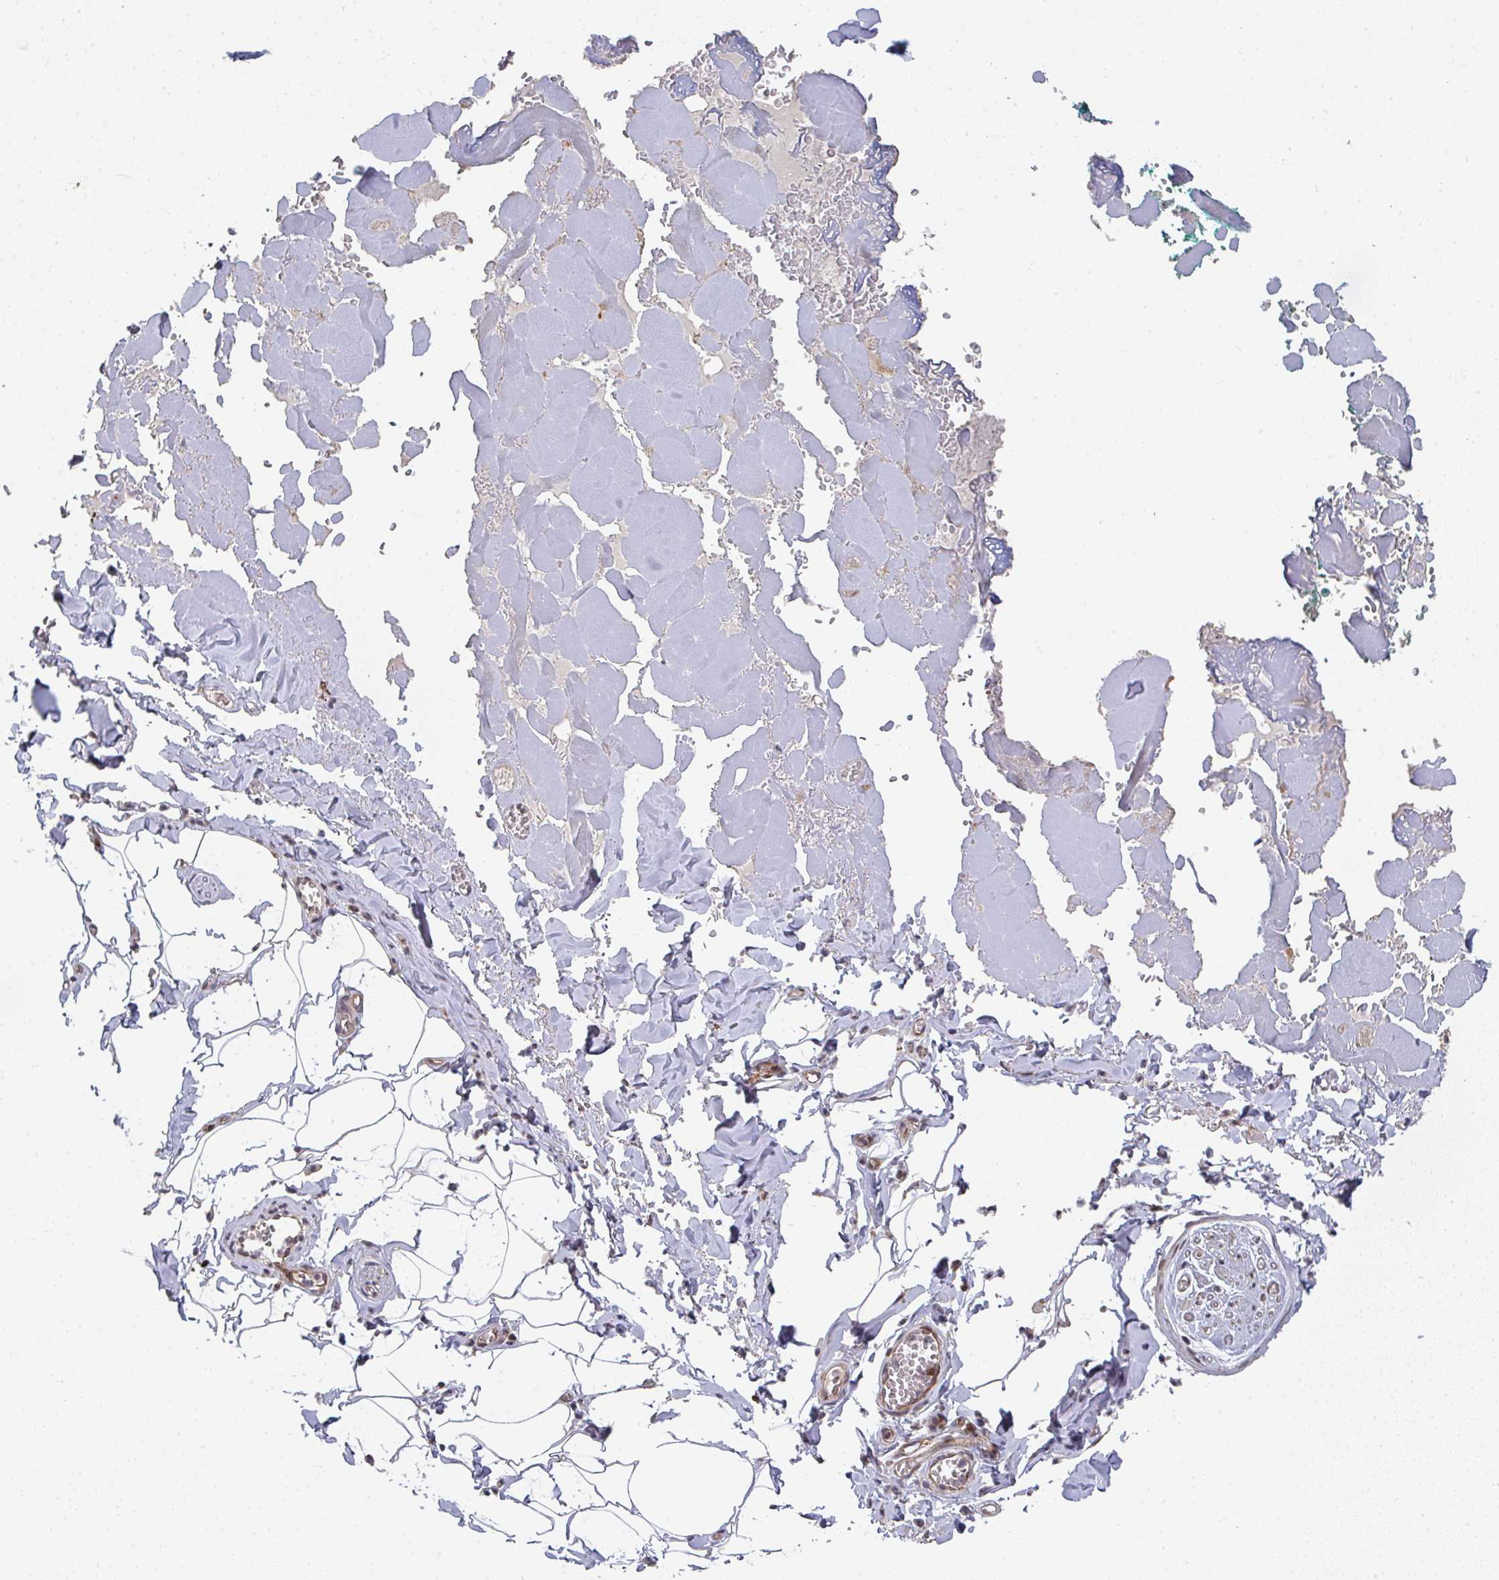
{"staining": {"intensity": "negative", "quantity": "none", "location": "none"}, "tissue": "adipose tissue", "cell_type": "Adipocytes", "image_type": "normal", "snomed": [{"axis": "morphology", "description": "Normal tissue, NOS"}, {"axis": "topography", "description": "Vulva"}, {"axis": "topography", "description": "Peripheral nerve tissue"}], "caption": "This is an immunohistochemistry (IHC) histopathology image of unremarkable adipose tissue. There is no expression in adipocytes.", "gene": "RBBP5", "patient": {"sex": "female", "age": 66}}